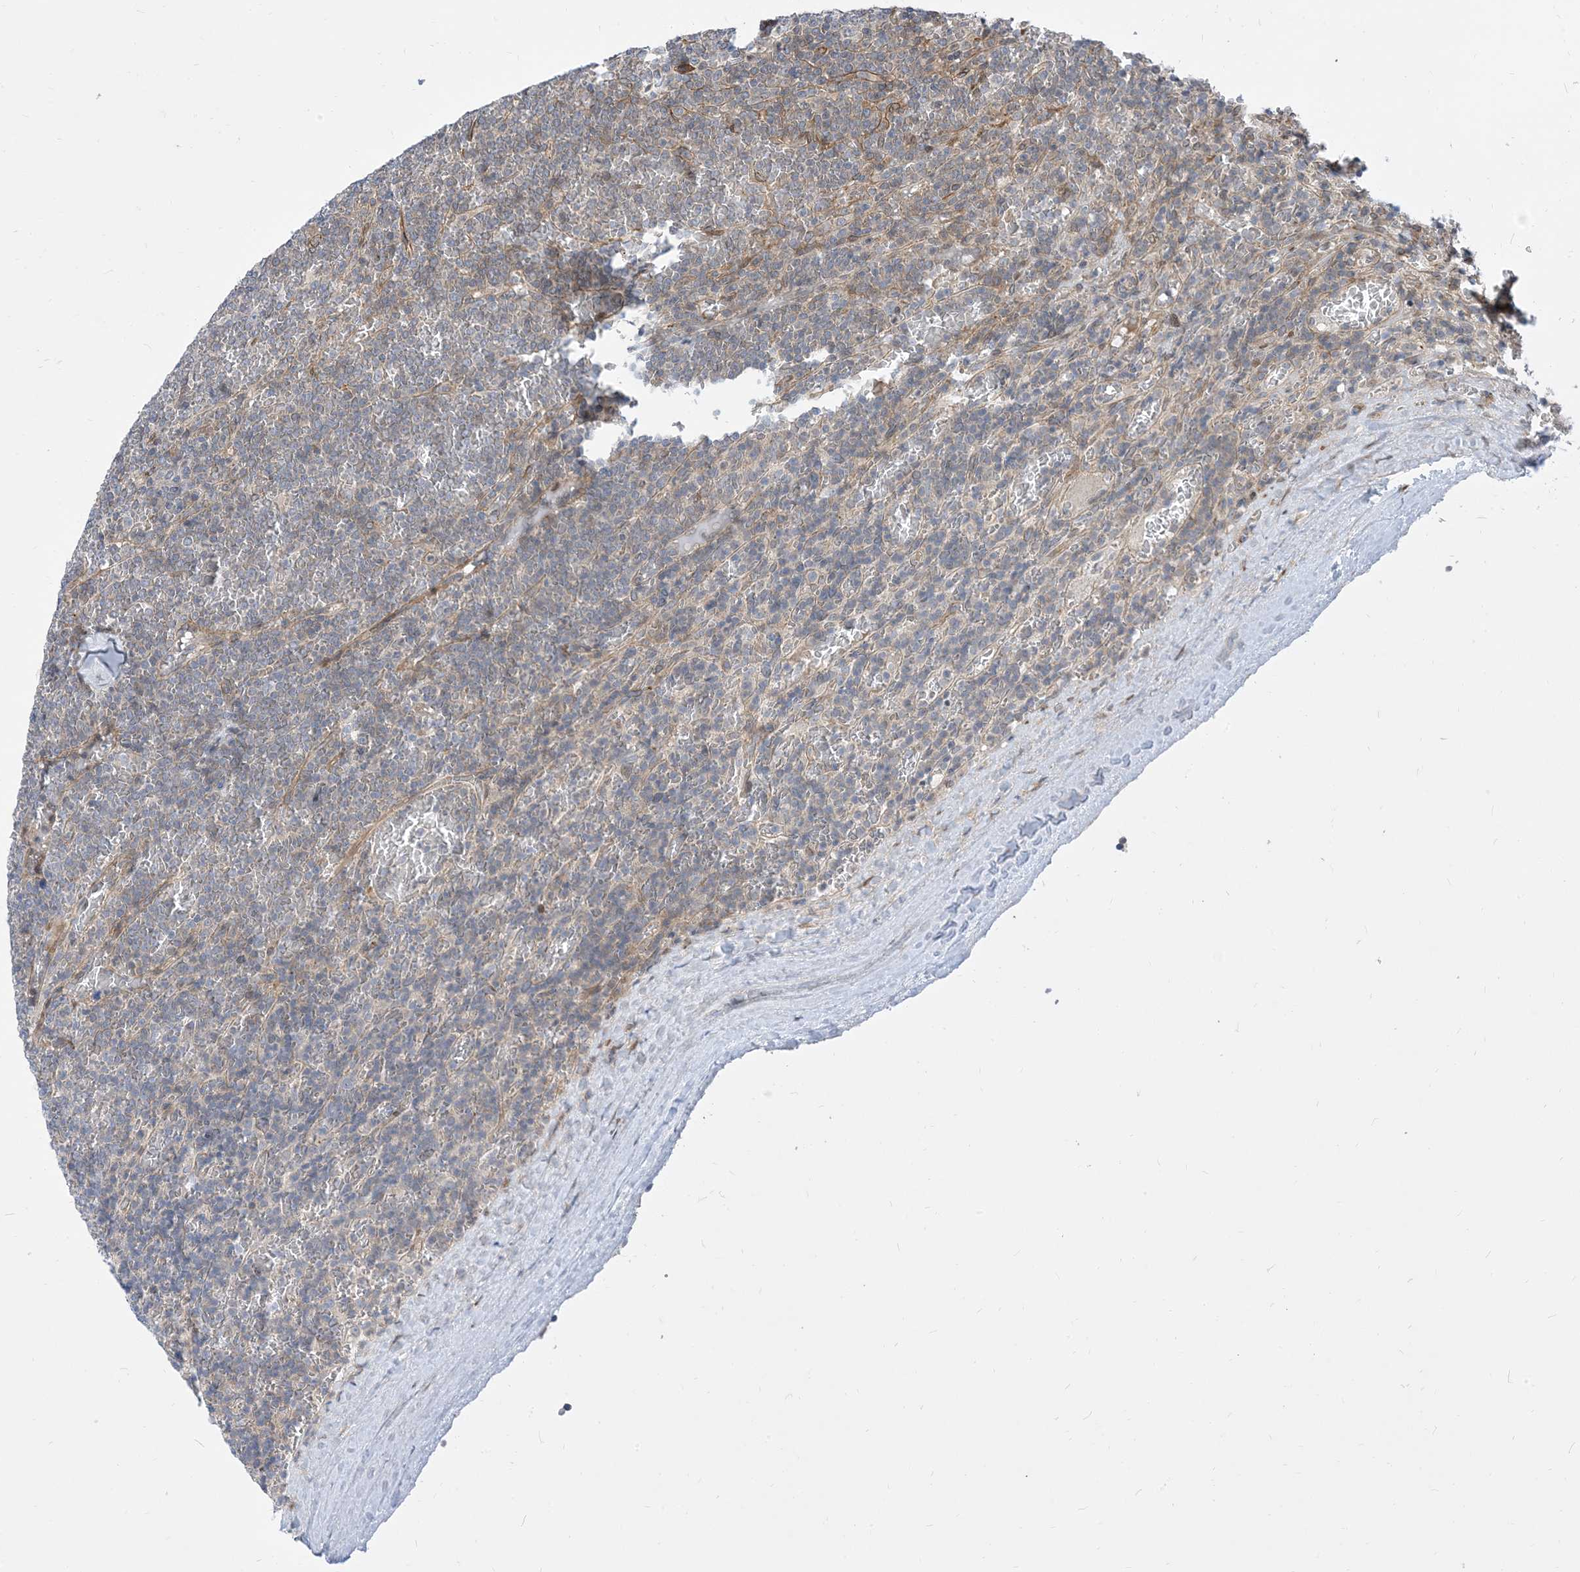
{"staining": {"intensity": "negative", "quantity": "none", "location": "none"}, "tissue": "lymphoma", "cell_type": "Tumor cells", "image_type": "cancer", "snomed": [{"axis": "morphology", "description": "Malignant lymphoma, non-Hodgkin's type, Low grade"}, {"axis": "topography", "description": "Spleen"}], "caption": "IHC image of neoplastic tissue: human low-grade malignant lymphoma, non-Hodgkin's type stained with DAB (3,3'-diaminobenzidine) displays no significant protein positivity in tumor cells. Nuclei are stained in blue.", "gene": "TYSND1", "patient": {"sex": "female", "age": 19}}